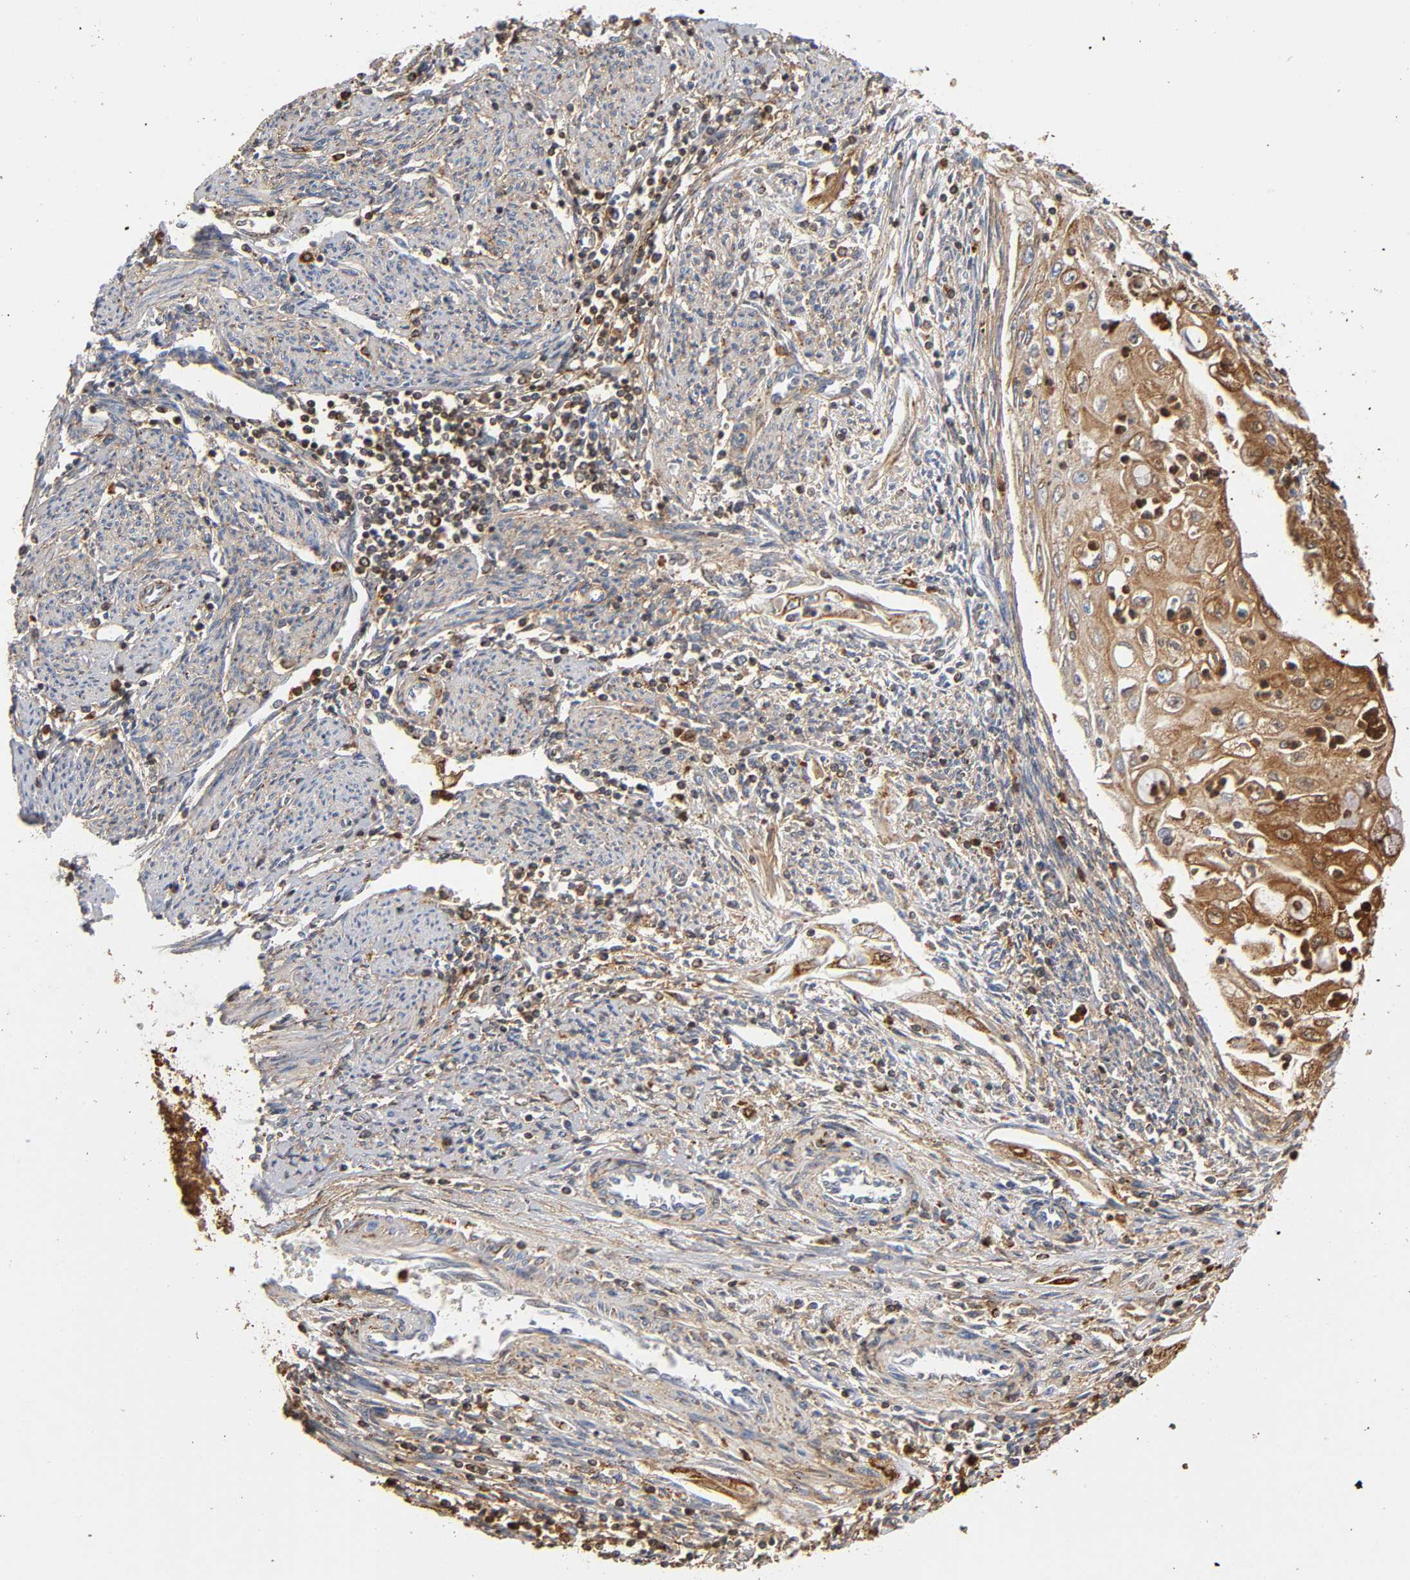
{"staining": {"intensity": "moderate", "quantity": ">75%", "location": "cytoplasmic/membranous"}, "tissue": "endometrial cancer", "cell_type": "Tumor cells", "image_type": "cancer", "snomed": [{"axis": "morphology", "description": "Adenocarcinoma, NOS"}, {"axis": "topography", "description": "Endometrium"}], "caption": "Endometrial cancer tissue shows moderate cytoplasmic/membranous staining in about >75% of tumor cells", "gene": "ANXA11", "patient": {"sex": "female", "age": 75}}